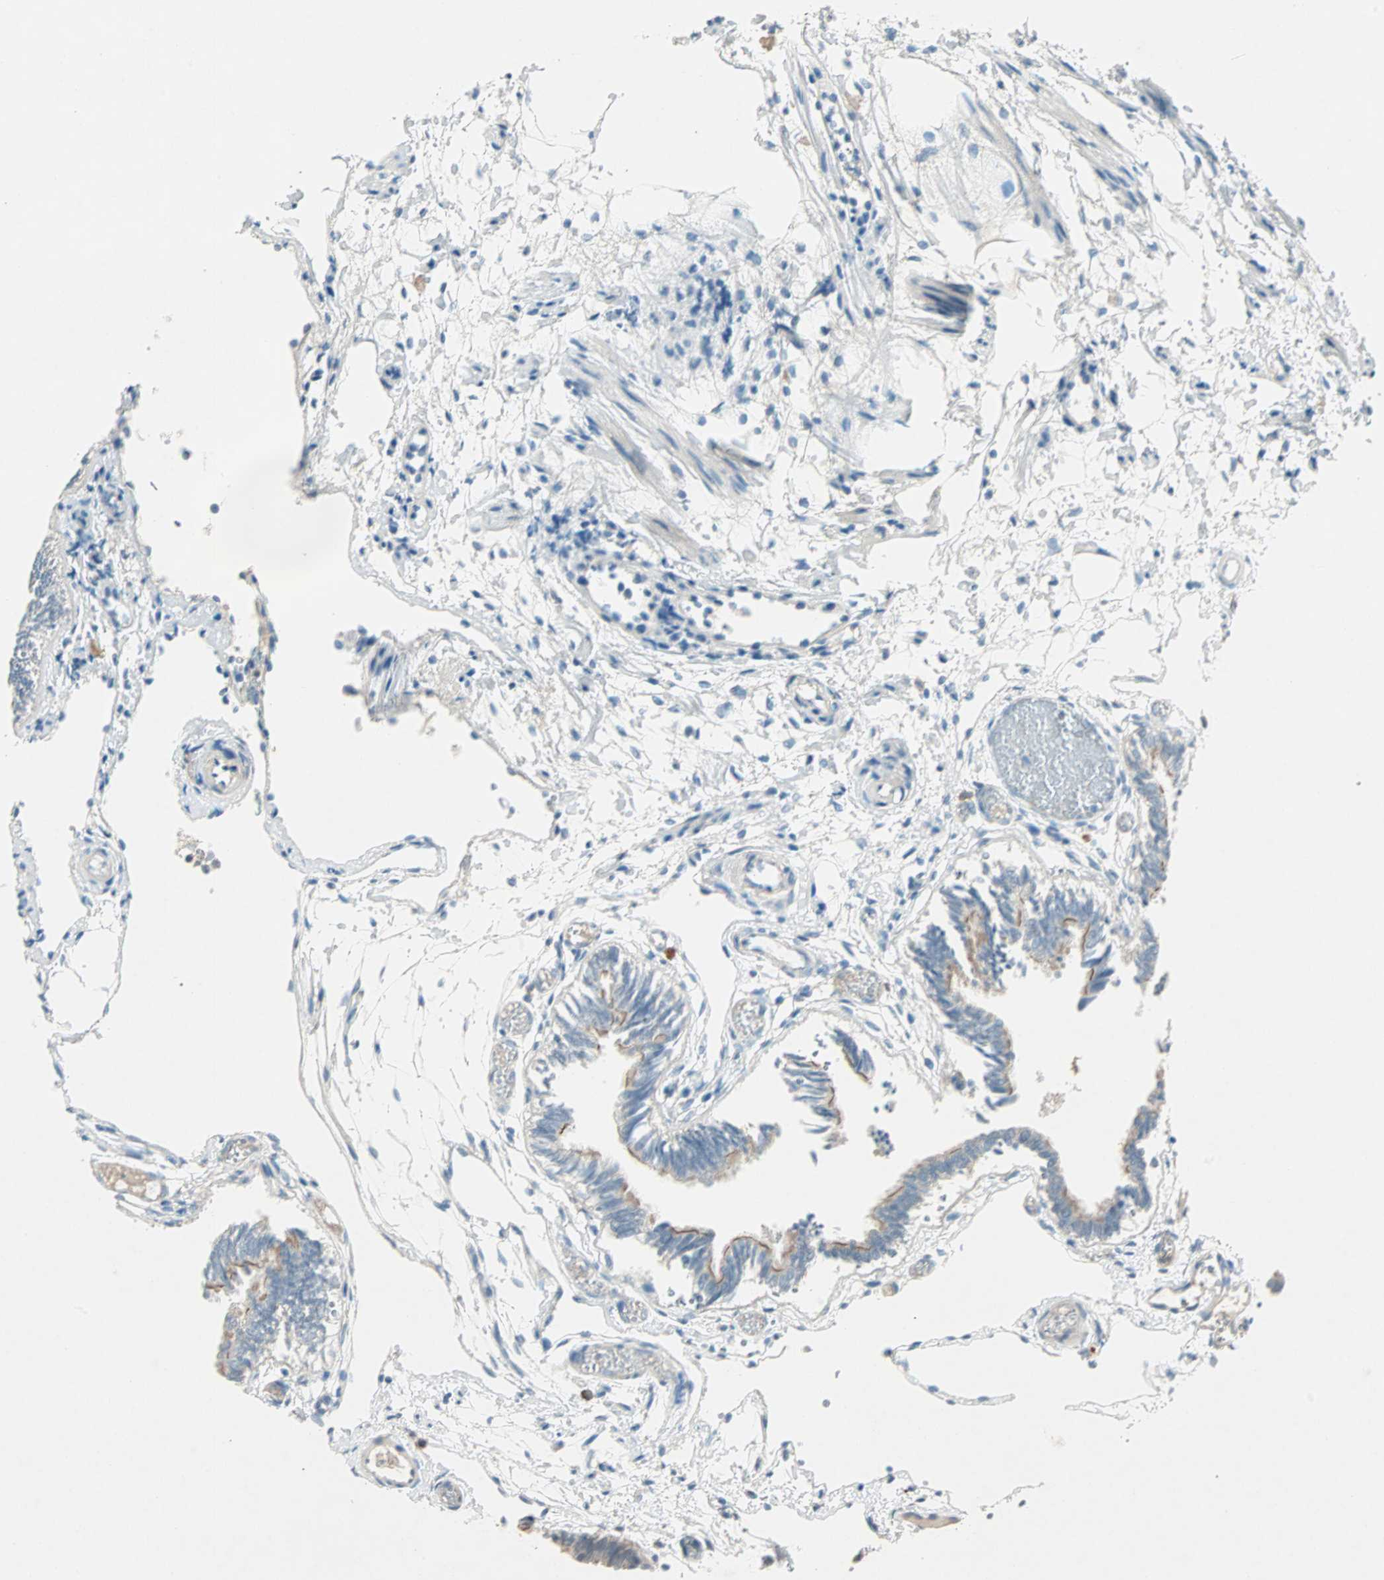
{"staining": {"intensity": "moderate", "quantity": ">75%", "location": "cytoplasmic/membranous,nuclear"}, "tissue": "fallopian tube", "cell_type": "Glandular cells", "image_type": "normal", "snomed": [{"axis": "morphology", "description": "Normal tissue, NOS"}, {"axis": "topography", "description": "Fallopian tube"}], "caption": "The photomicrograph exhibits a brown stain indicating the presence of a protein in the cytoplasmic/membranous,nuclear of glandular cells in fallopian tube. Ihc stains the protein in brown and the nuclei are stained blue.", "gene": "RTL6", "patient": {"sex": "female", "age": 29}}